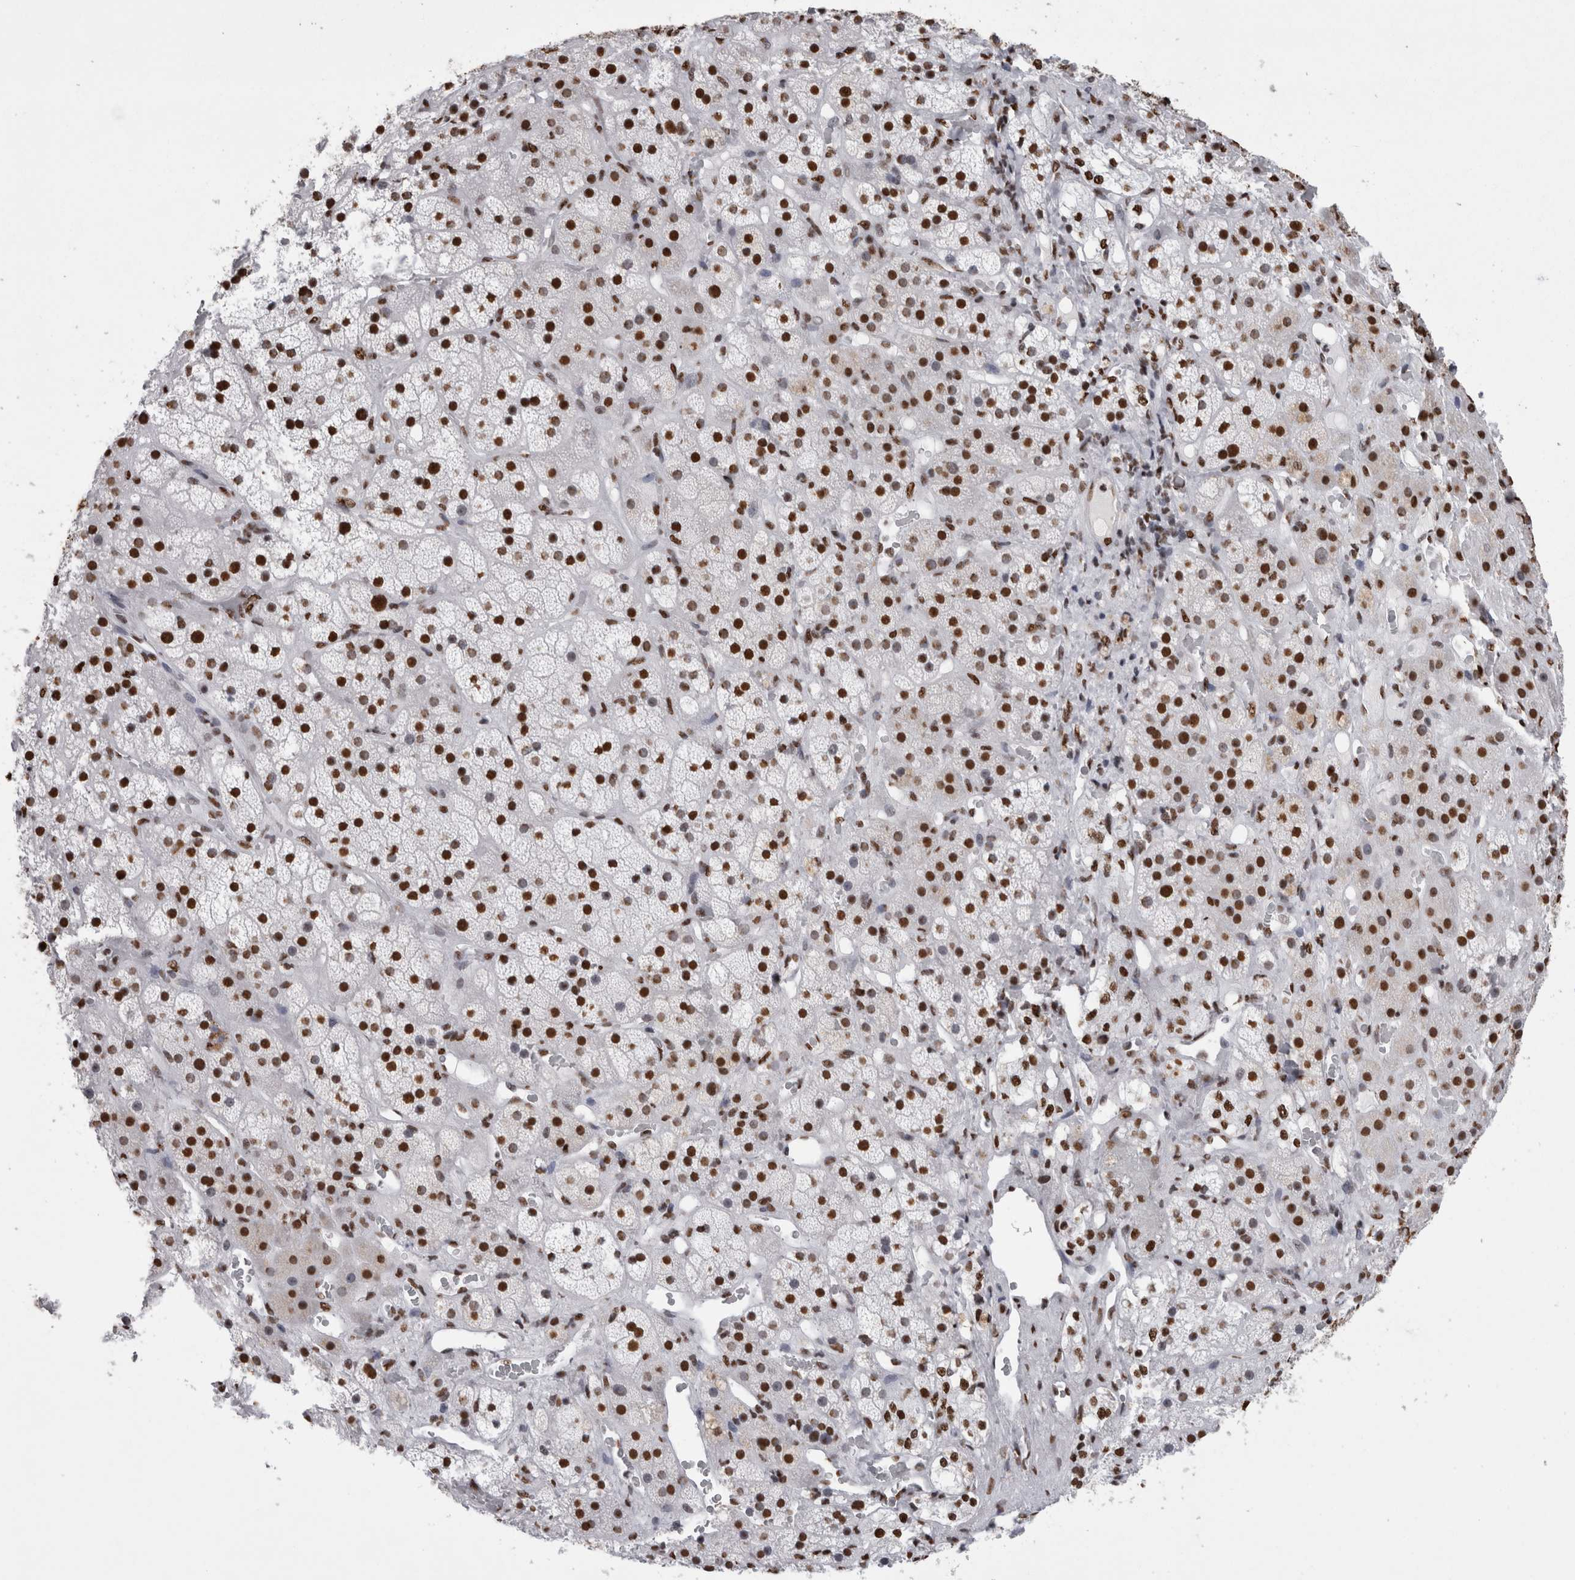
{"staining": {"intensity": "strong", "quantity": ">75%", "location": "nuclear"}, "tissue": "adrenal gland", "cell_type": "Glandular cells", "image_type": "normal", "snomed": [{"axis": "morphology", "description": "Normal tissue, NOS"}, {"axis": "topography", "description": "Adrenal gland"}], "caption": "Brown immunohistochemical staining in unremarkable adrenal gland shows strong nuclear expression in about >75% of glandular cells. (DAB IHC with brightfield microscopy, high magnification).", "gene": "ALPK3", "patient": {"sex": "male", "age": 57}}